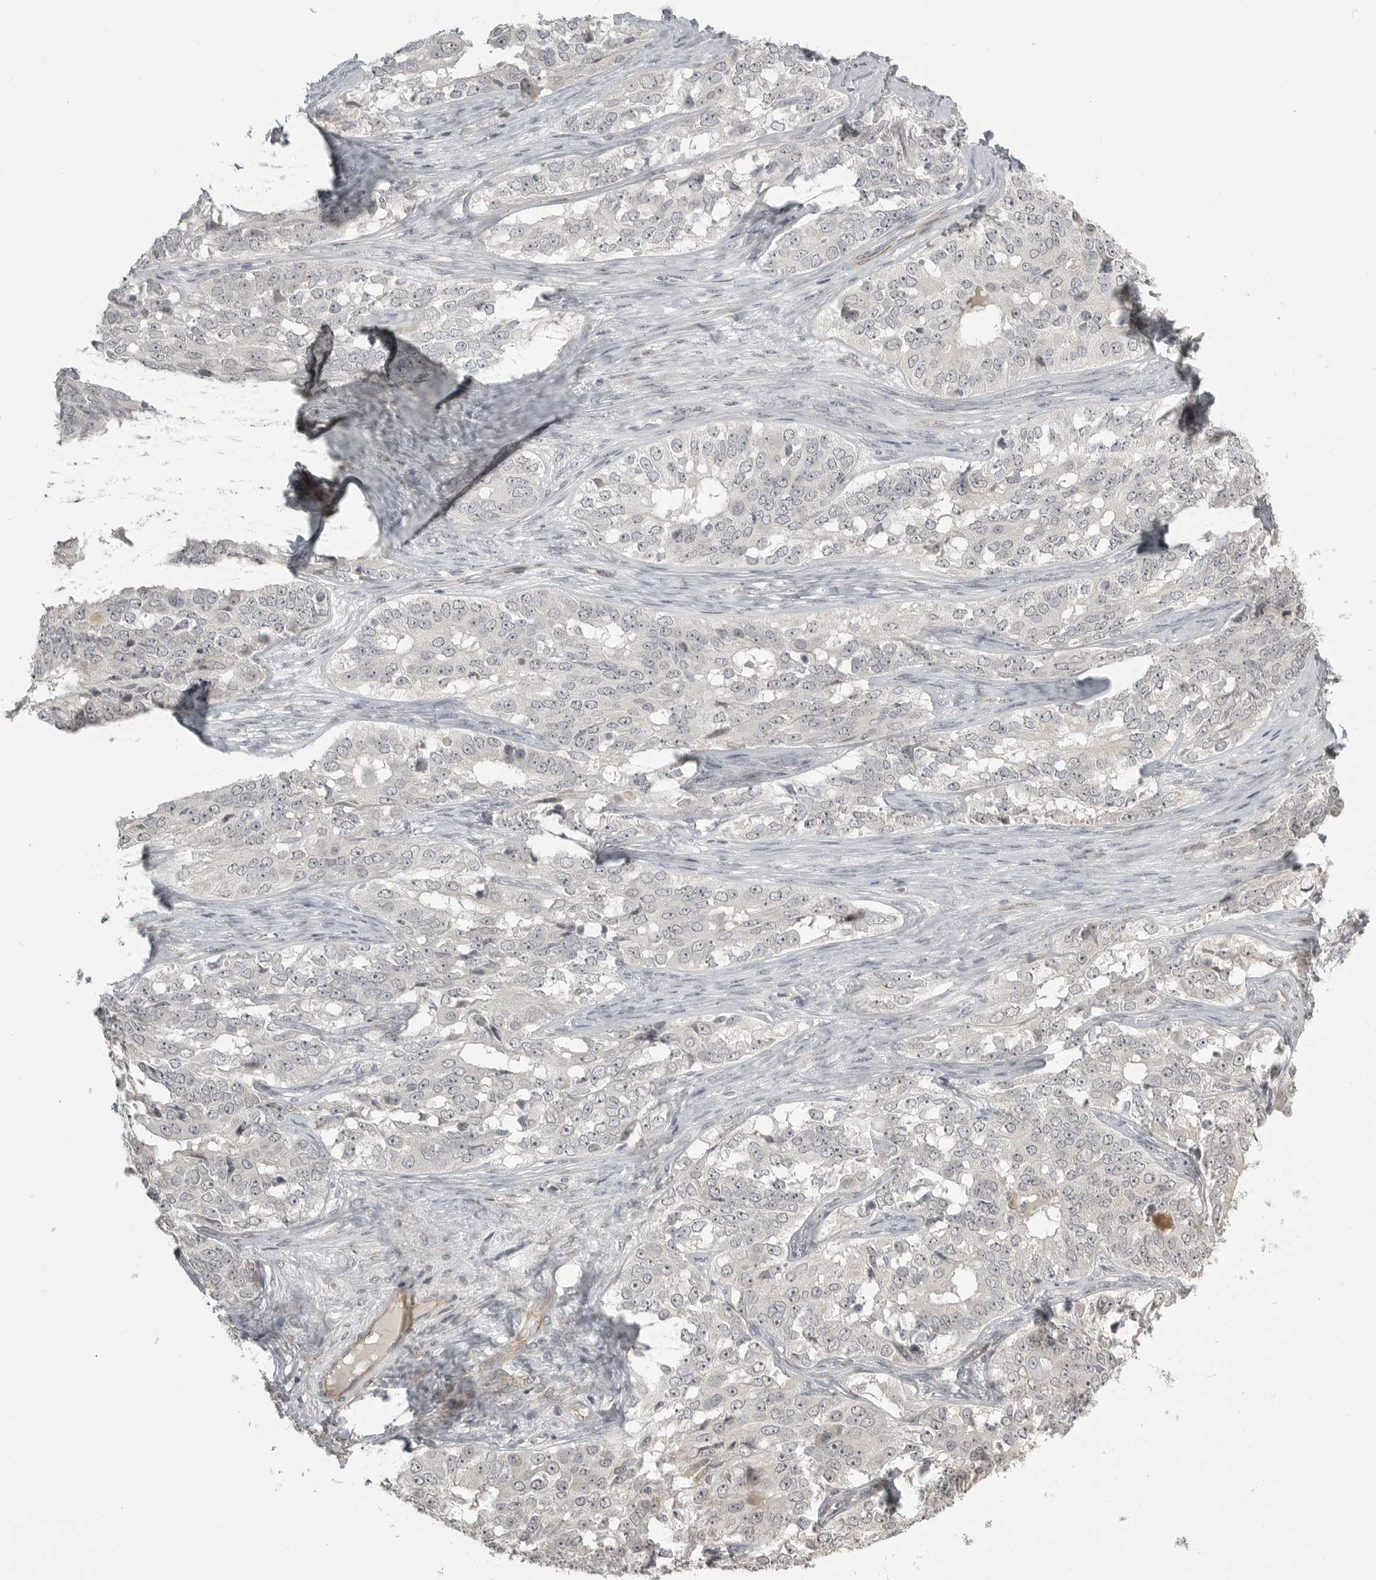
{"staining": {"intensity": "negative", "quantity": "none", "location": "none"}, "tissue": "ovarian cancer", "cell_type": "Tumor cells", "image_type": "cancer", "snomed": [{"axis": "morphology", "description": "Carcinoma, endometroid"}, {"axis": "topography", "description": "Ovary"}], "caption": "DAB (3,3'-diaminobenzidine) immunohistochemical staining of ovarian cancer (endometroid carcinoma) demonstrates no significant staining in tumor cells.", "gene": "SMG8", "patient": {"sex": "female", "age": 51}}